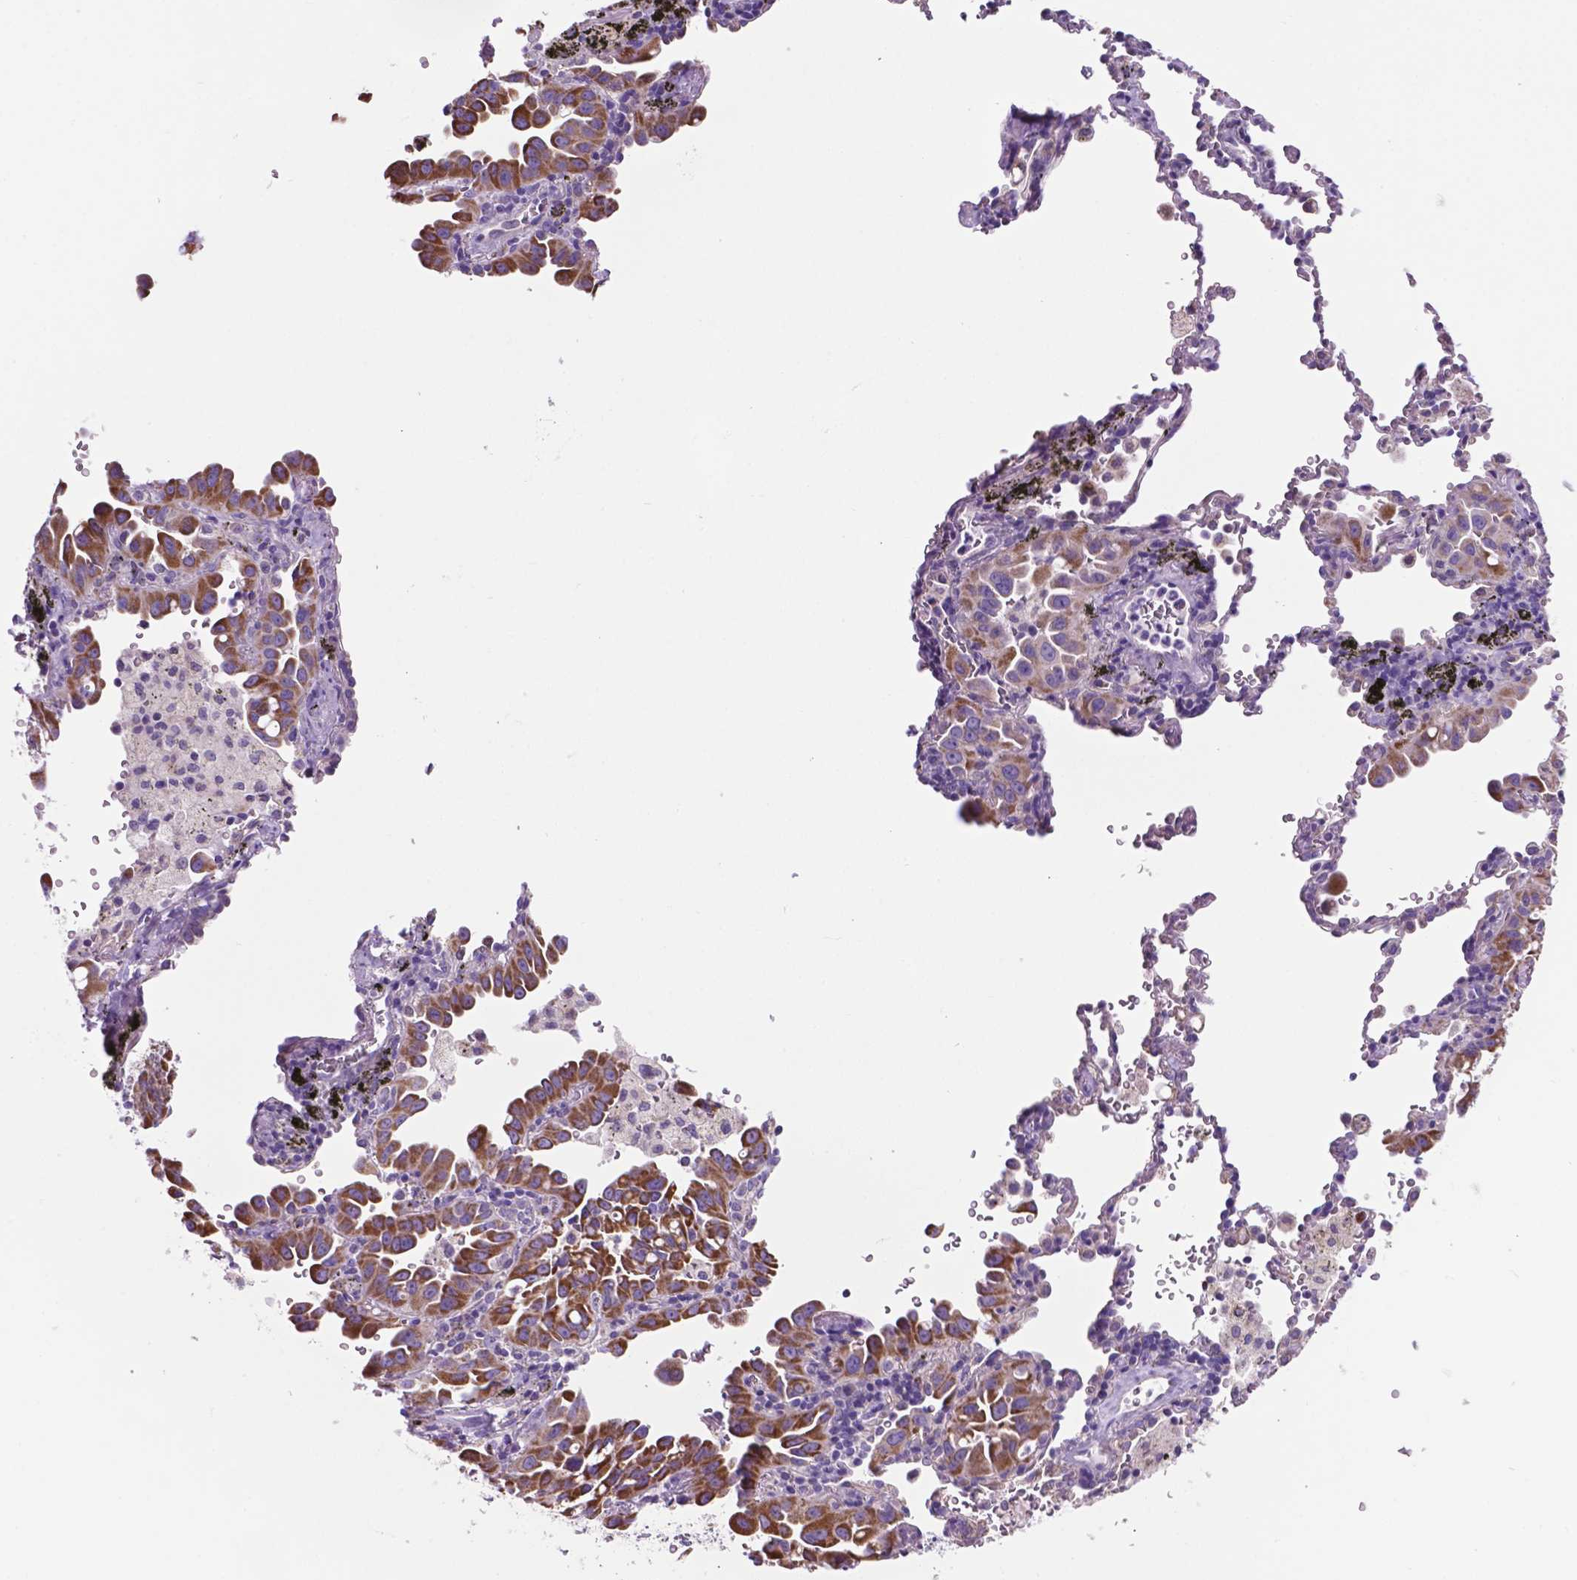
{"staining": {"intensity": "moderate", "quantity": ">75%", "location": "cytoplasmic/membranous"}, "tissue": "lung cancer", "cell_type": "Tumor cells", "image_type": "cancer", "snomed": [{"axis": "morphology", "description": "Adenocarcinoma, NOS"}, {"axis": "topography", "description": "Lung"}], "caption": "A high-resolution image shows immunohistochemistry (IHC) staining of lung cancer, which exhibits moderate cytoplasmic/membranous expression in about >75% of tumor cells.", "gene": "TMEM121B", "patient": {"sex": "male", "age": 68}}